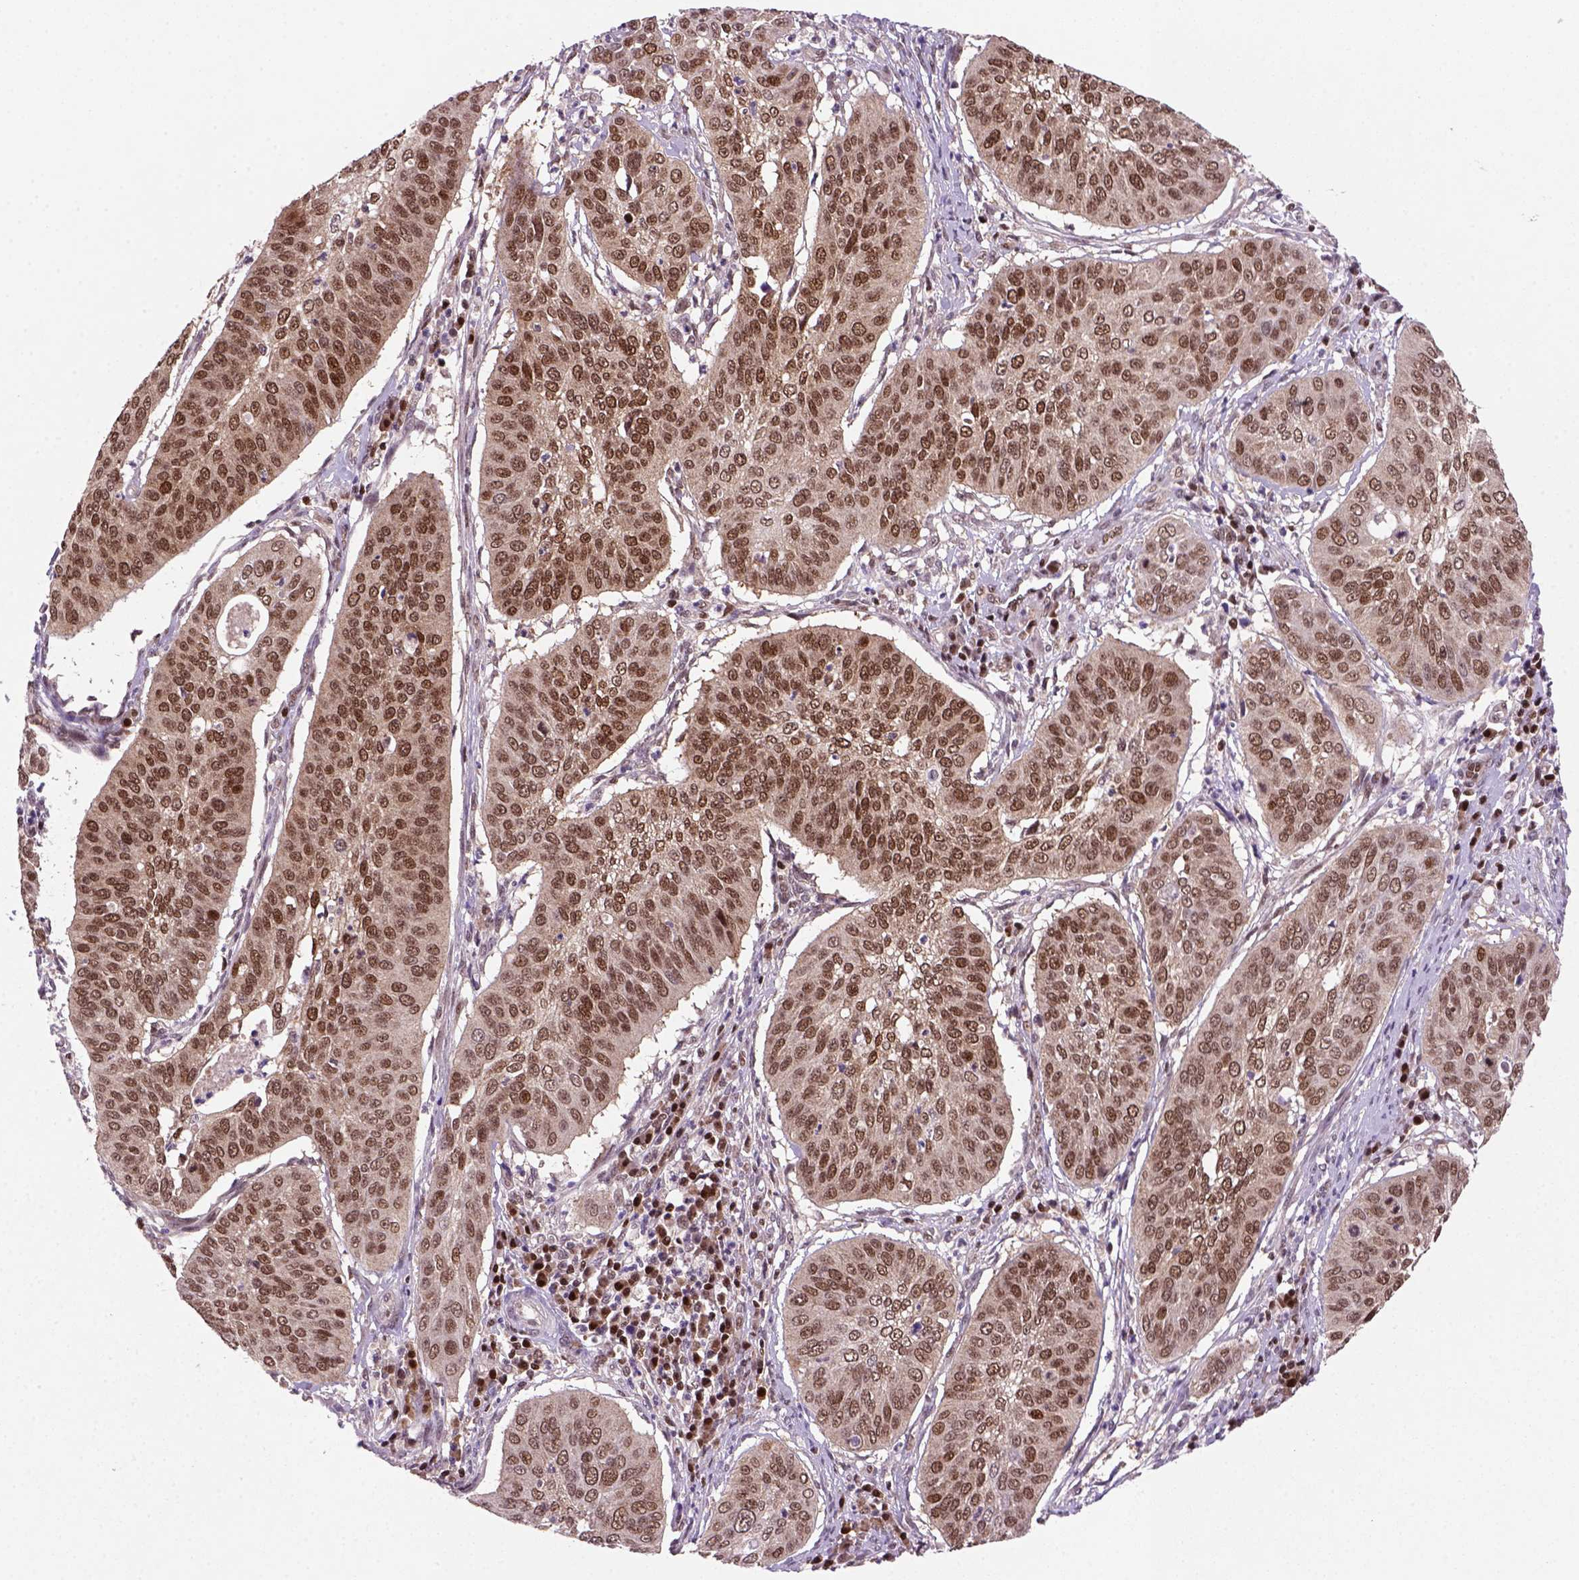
{"staining": {"intensity": "strong", "quantity": ">75%", "location": "nuclear"}, "tissue": "cervical cancer", "cell_type": "Tumor cells", "image_type": "cancer", "snomed": [{"axis": "morphology", "description": "Normal tissue, NOS"}, {"axis": "morphology", "description": "Squamous cell carcinoma, NOS"}, {"axis": "topography", "description": "Cervix"}], "caption": "Immunohistochemical staining of cervical cancer (squamous cell carcinoma) shows strong nuclear protein expression in about >75% of tumor cells.", "gene": "MGMT", "patient": {"sex": "female", "age": 39}}